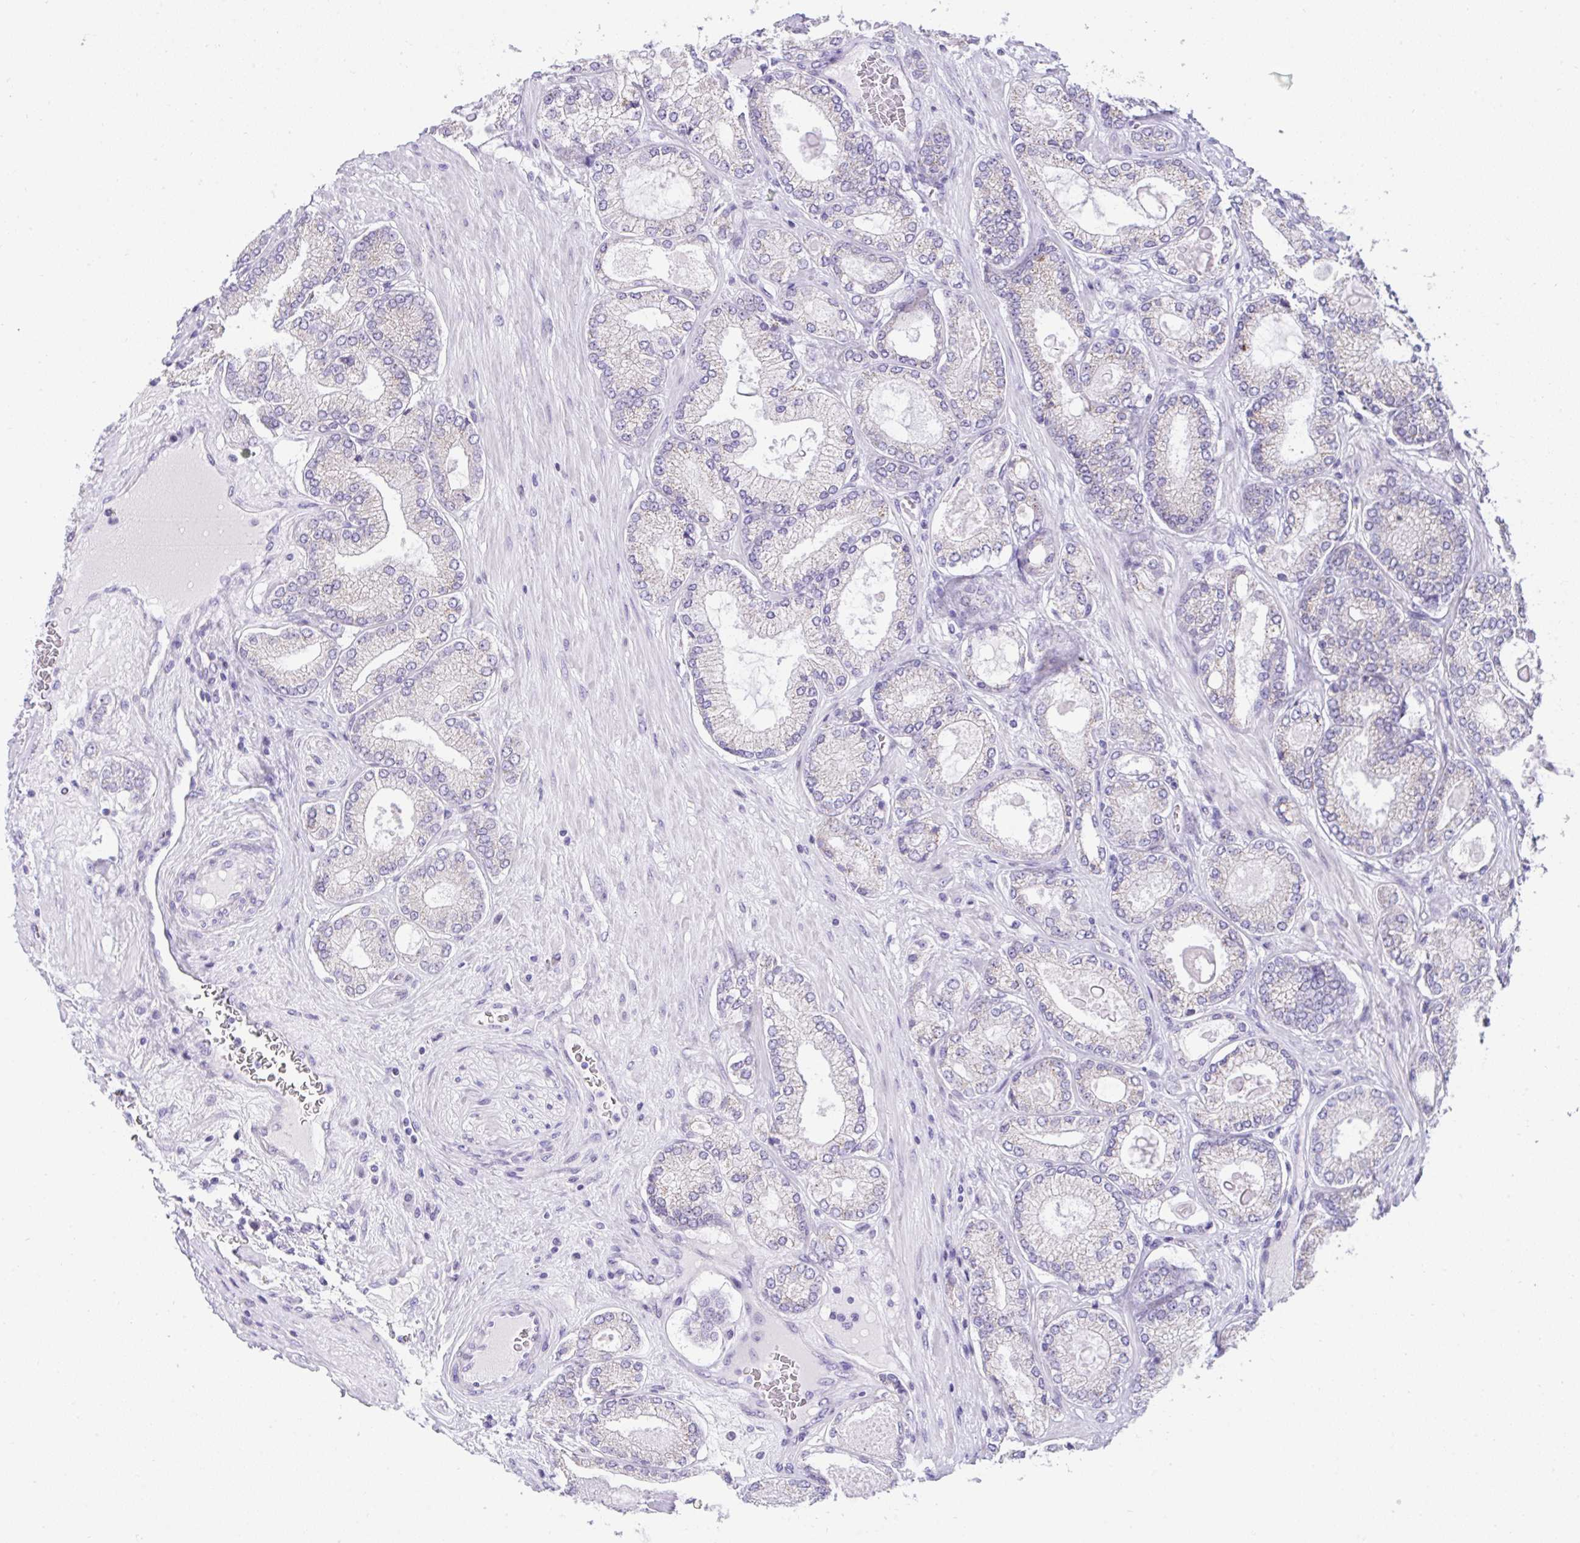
{"staining": {"intensity": "moderate", "quantity": "<25%", "location": "cytoplasmic/membranous"}, "tissue": "prostate cancer", "cell_type": "Tumor cells", "image_type": "cancer", "snomed": [{"axis": "morphology", "description": "Adenocarcinoma, High grade"}, {"axis": "topography", "description": "Prostate"}], "caption": "Prostate cancer (adenocarcinoma (high-grade)) stained with immunohistochemistry reveals moderate cytoplasmic/membranous positivity in about <25% of tumor cells.", "gene": "RNF183", "patient": {"sex": "male", "age": 68}}